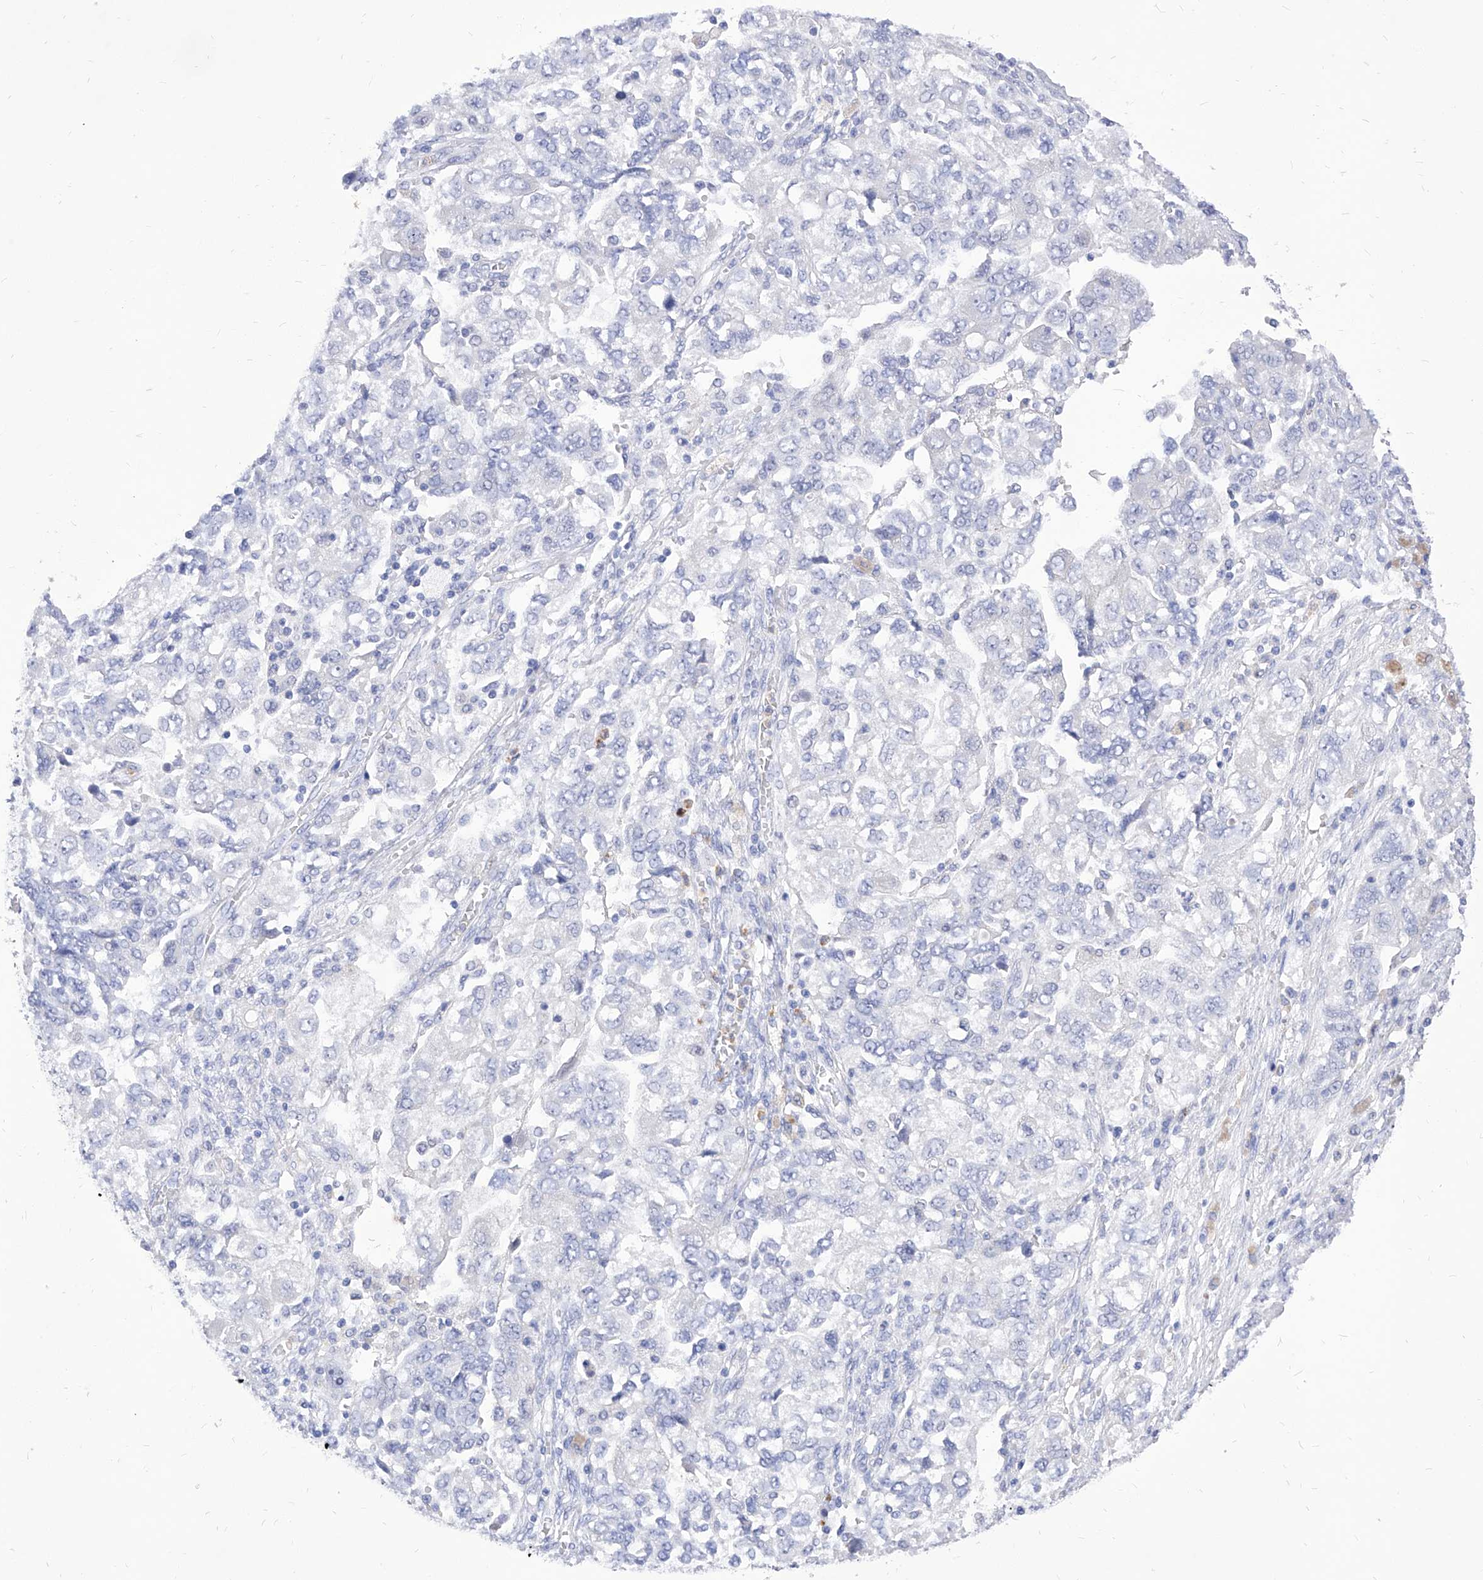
{"staining": {"intensity": "negative", "quantity": "none", "location": "none"}, "tissue": "ovarian cancer", "cell_type": "Tumor cells", "image_type": "cancer", "snomed": [{"axis": "morphology", "description": "Carcinoma, NOS"}, {"axis": "morphology", "description": "Cystadenocarcinoma, serous, NOS"}, {"axis": "topography", "description": "Ovary"}], "caption": "Photomicrograph shows no protein positivity in tumor cells of ovarian serous cystadenocarcinoma tissue.", "gene": "VAX1", "patient": {"sex": "female", "age": 69}}